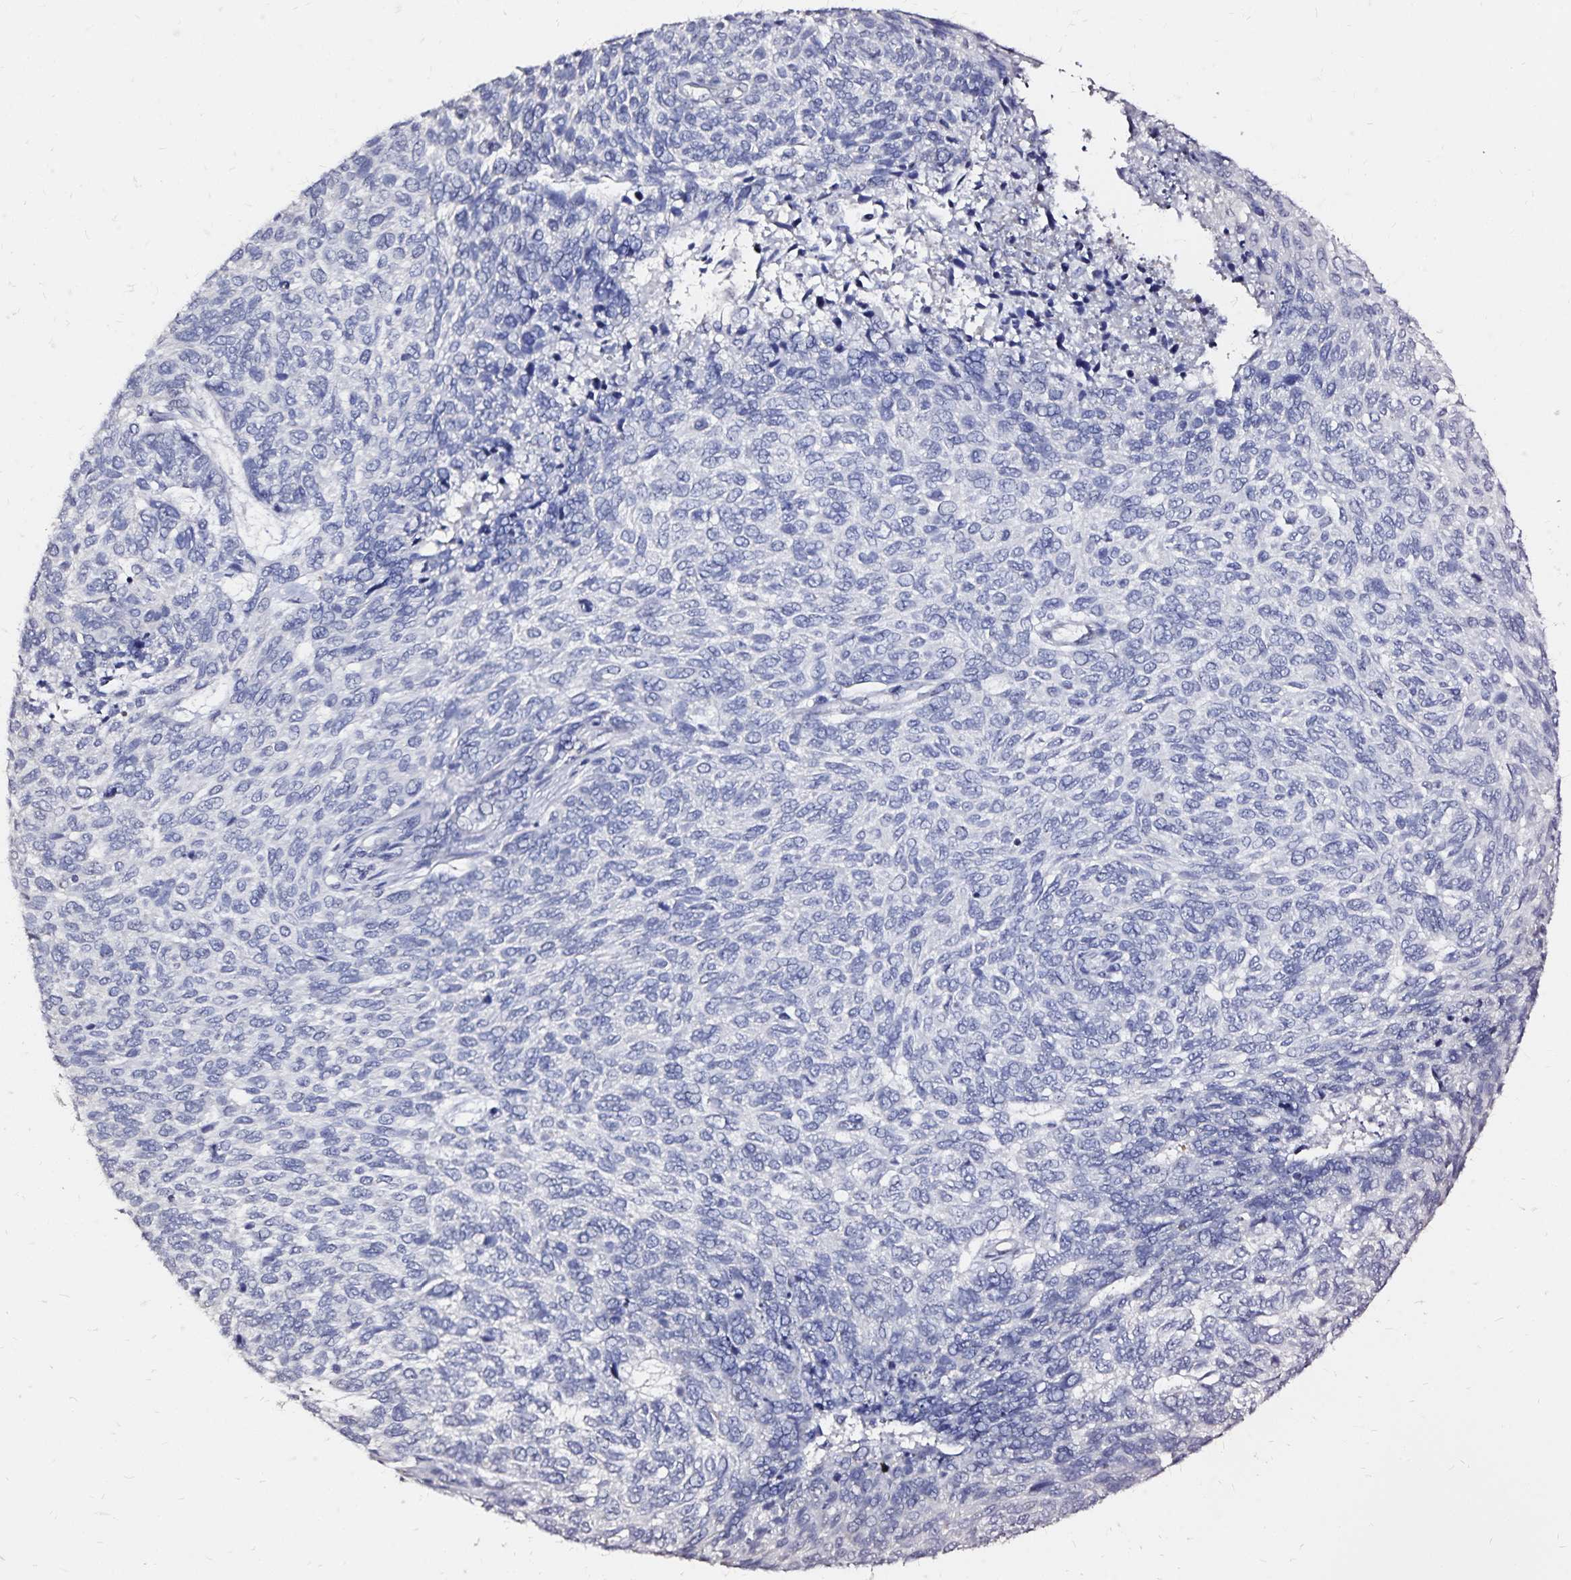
{"staining": {"intensity": "negative", "quantity": "none", "location": "none"}, "tissue": "skin cancer", "cell_type": "Tumor cells", "image_type": "cancer", "snomed": [{"axis": "morphology", "description": "Basal cell carcinoma"}, {"axis": "topography", "description": "Skin"}], "caption": "Immunohistochemical staining of skin cancer reveals no significant positivity in tumor cells.", "gene": "SLC5A1", "patient": {"sex": "female", "age": 65}}